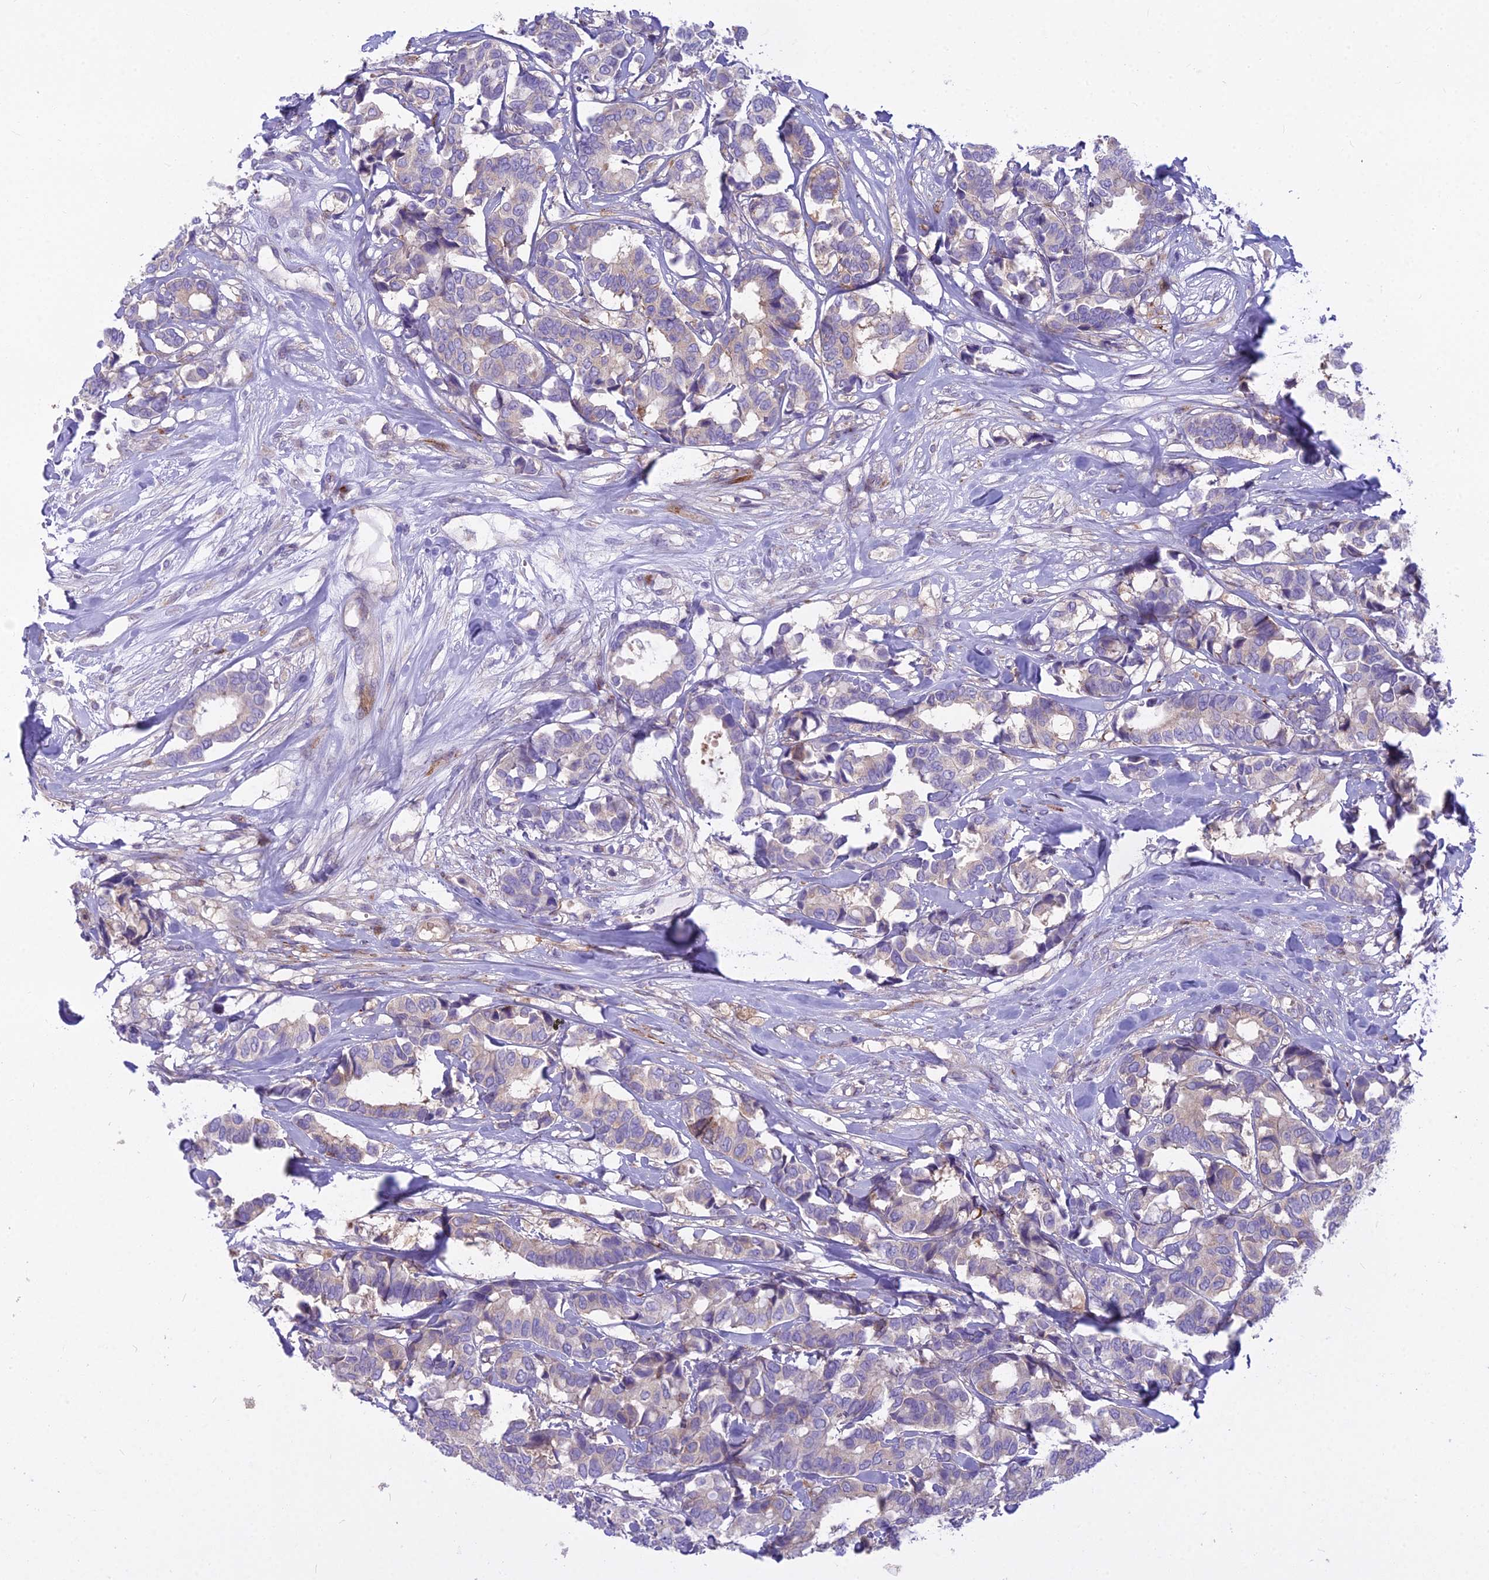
{"staining": {"intensity": "weak", "quantity": "25%-75%", "location": "cytoplasmic/membranous"}, "tissue": "breast cancer", "cell_type": "Tumor cells", "image_type": "cancer", "snomed": [{"axis": "morphology", "description": "Normal tissue, NOS"}, {"axis": "morphology", "description": "Duct carcinoma"}, {"axis": "topography", "description": "Breast"}], "caption": "Tumor cells show weak cytoplasmic/membranous expression in approximately 25%-75% of cells in breast cancer.", "gene": "PCDHB14", "patient": {"sex": "female", "age": 87}}